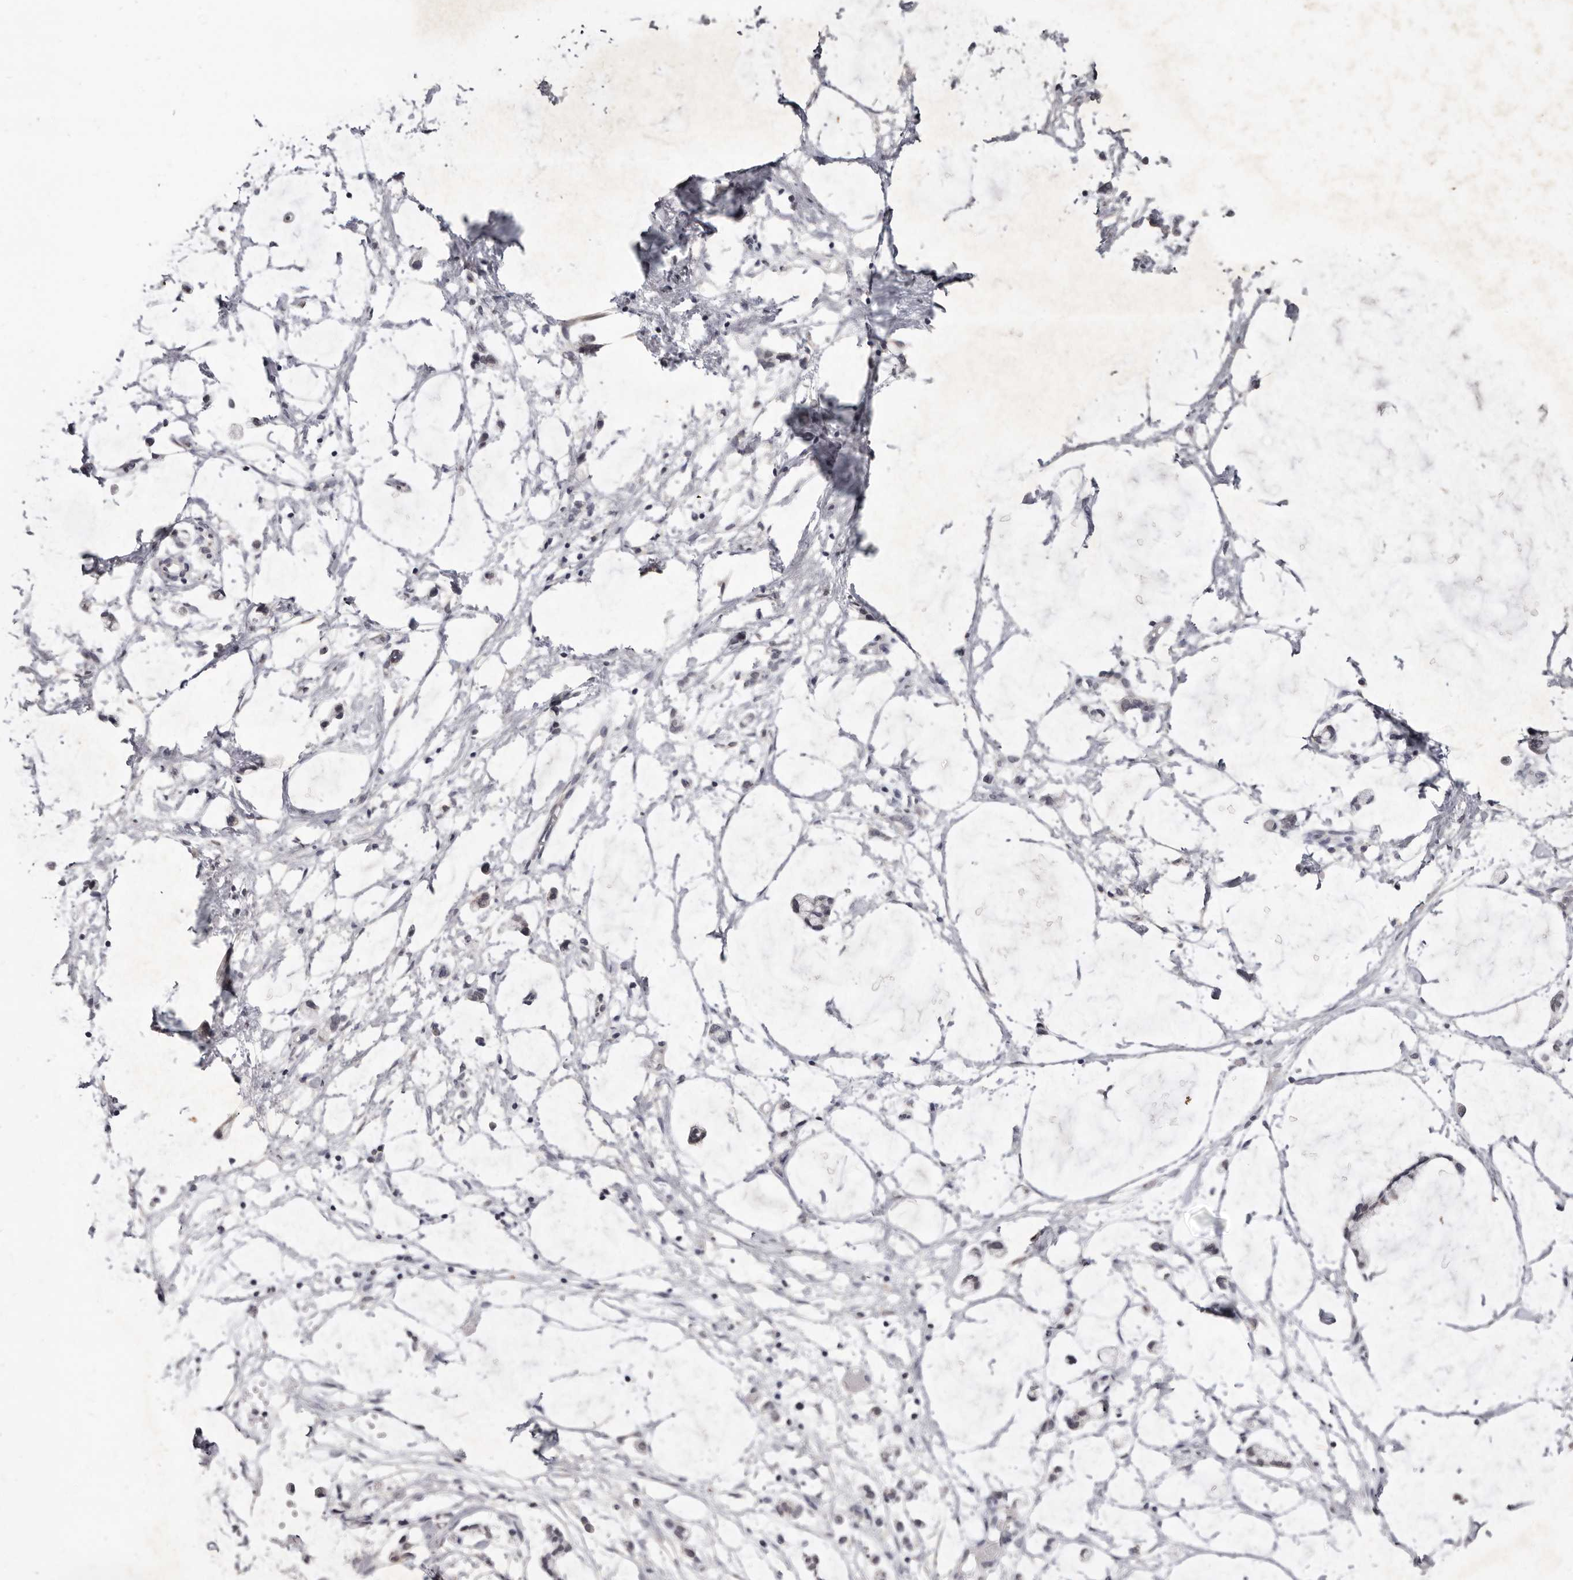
{"staining": {"intensity": "negative", "quantity": "none", "location": "none"}, "tissue": "adipose tissue", "cell_type": "Adipocytes", "image_type": "normal", "snomed": [{"axis": "morphology", "description": "Normal tissue, NOS"}, {"axis": "morphology", "description": "Adenocarcinoma, NOS"}, {"axis": "topography", "description": "Smooth muscle"}, {"axis": "topography", "description": "Colon"}], "caption": "A photomicrograph of adipose tissue stained for a protein demonstrates no brown staining in adipocytes. (Immunohistochemistry (ihc), brightfield microscopy, high magnification).", "gene": "LINGO2", "patient": {"sex": "male", "age": 14}}